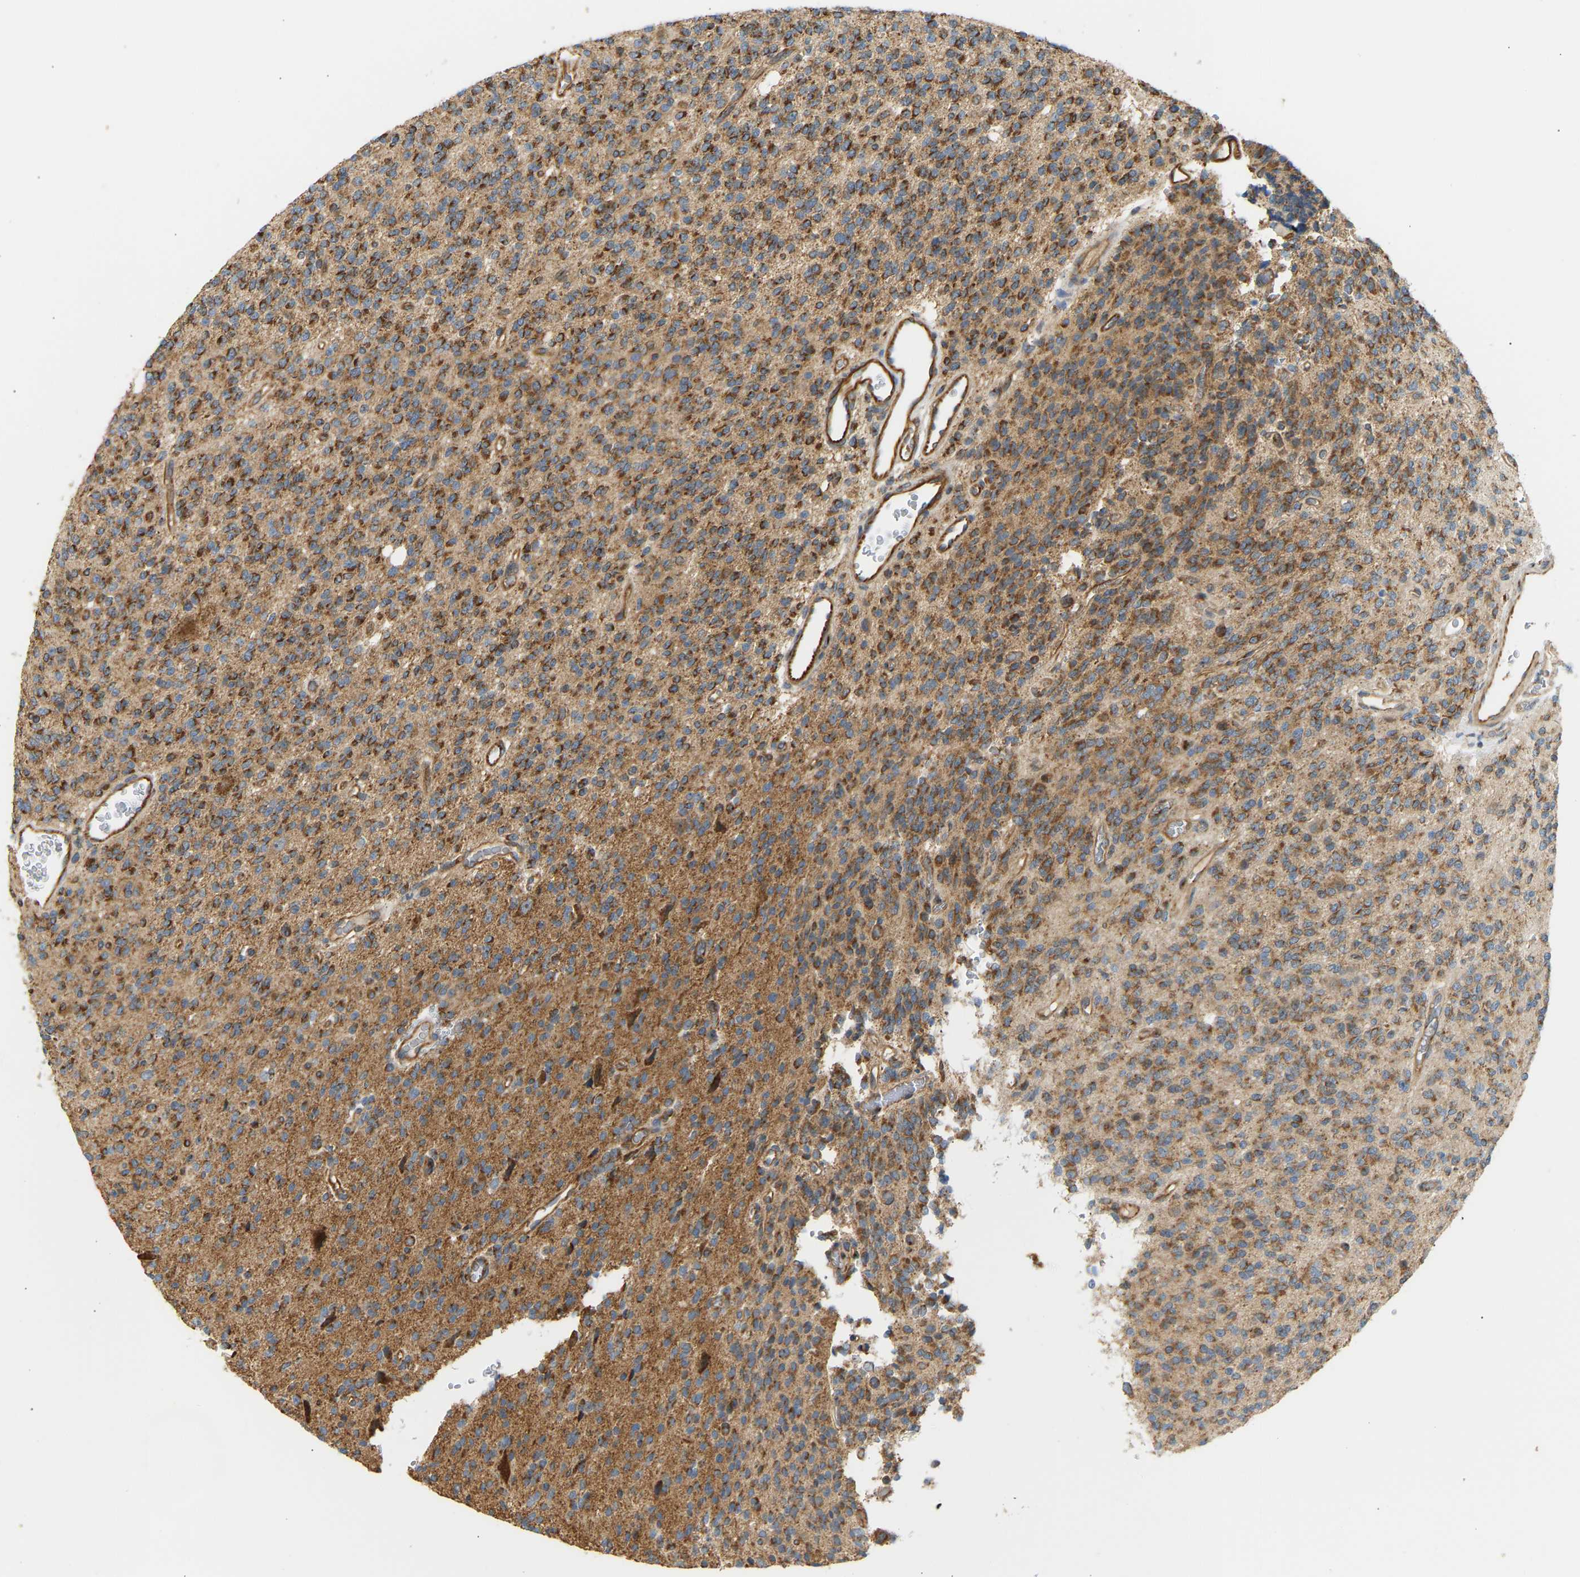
{"staining": {"intensity": "strong", "quantity": ">75%", "location": "cytoplasmic/membranous"}, "tissue": "glioma", "cell_type": "Tumor cells", "image_type": "cancer", "snomed": [{"axis": "morphology", "description": "Glioma, malignant, High grade"}, {"axis": "topography", "description": "Brain"}], "caption": "Malignant glioma (high-grade) stained for a protein exhibits strong cytoplasmic/membranous positivity in tumor cells.", "gene": "YIPF2", "patient": {"sex": "male", "age": 34}}